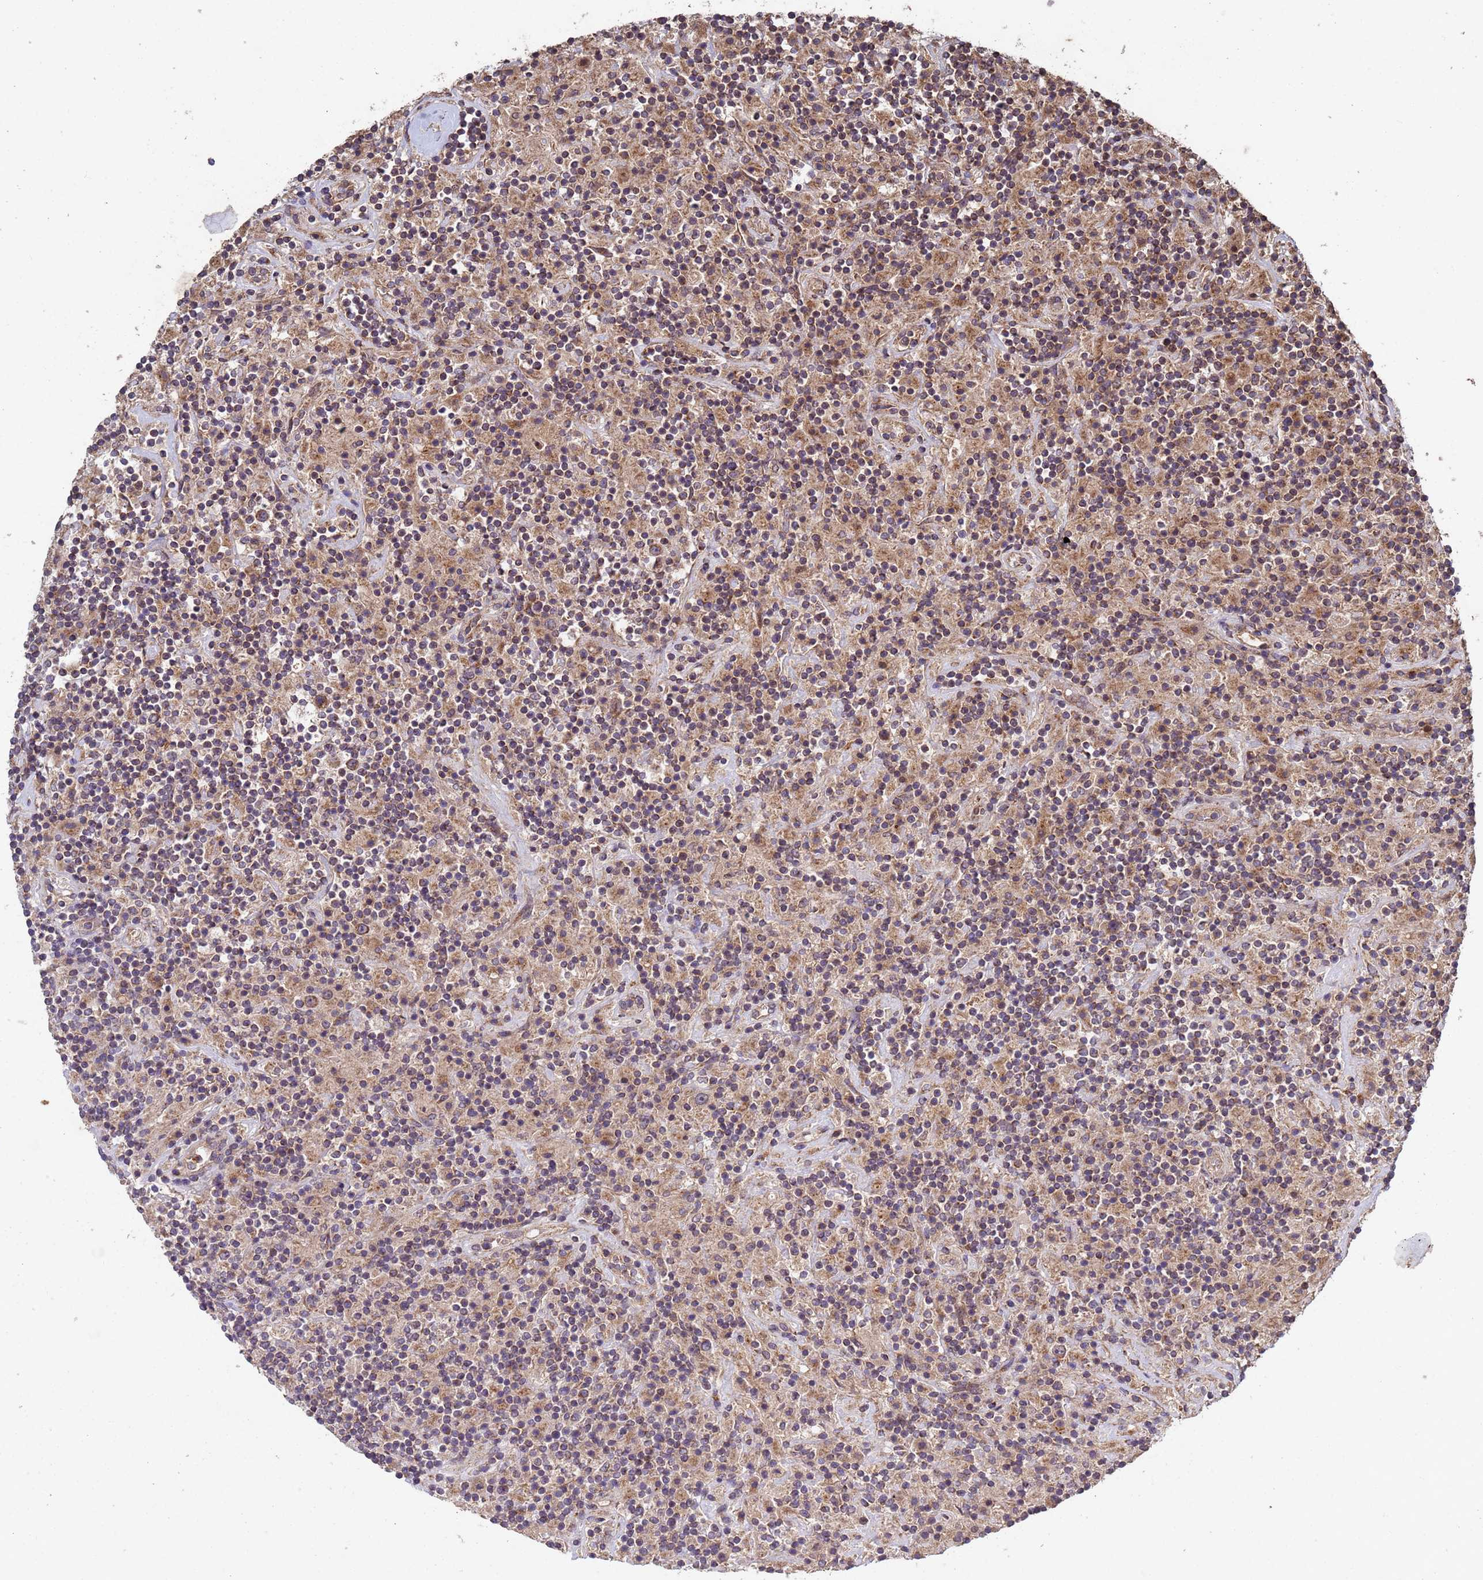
{"staining": {"intensity": "moderate", "quantity": ">75%", "location": "cytoplasmic/membranous"}, "tissue": "lymphoma", "cell_type": "Tumor cells", "image_type": "cancer", "snomed": [{"axis": "morphology", "description": "Hodgkin's disease, NOS"}, {"axis": "topography", "description": "Lymph node"}], "caption": "The immunohistochemical stain shows moderate cytoplasmic/membranous staining in tumor cells of Hodgkin's disease tissue.", "gene": "FASTKD1", "patient": {"sex": "male", "age": 70}}